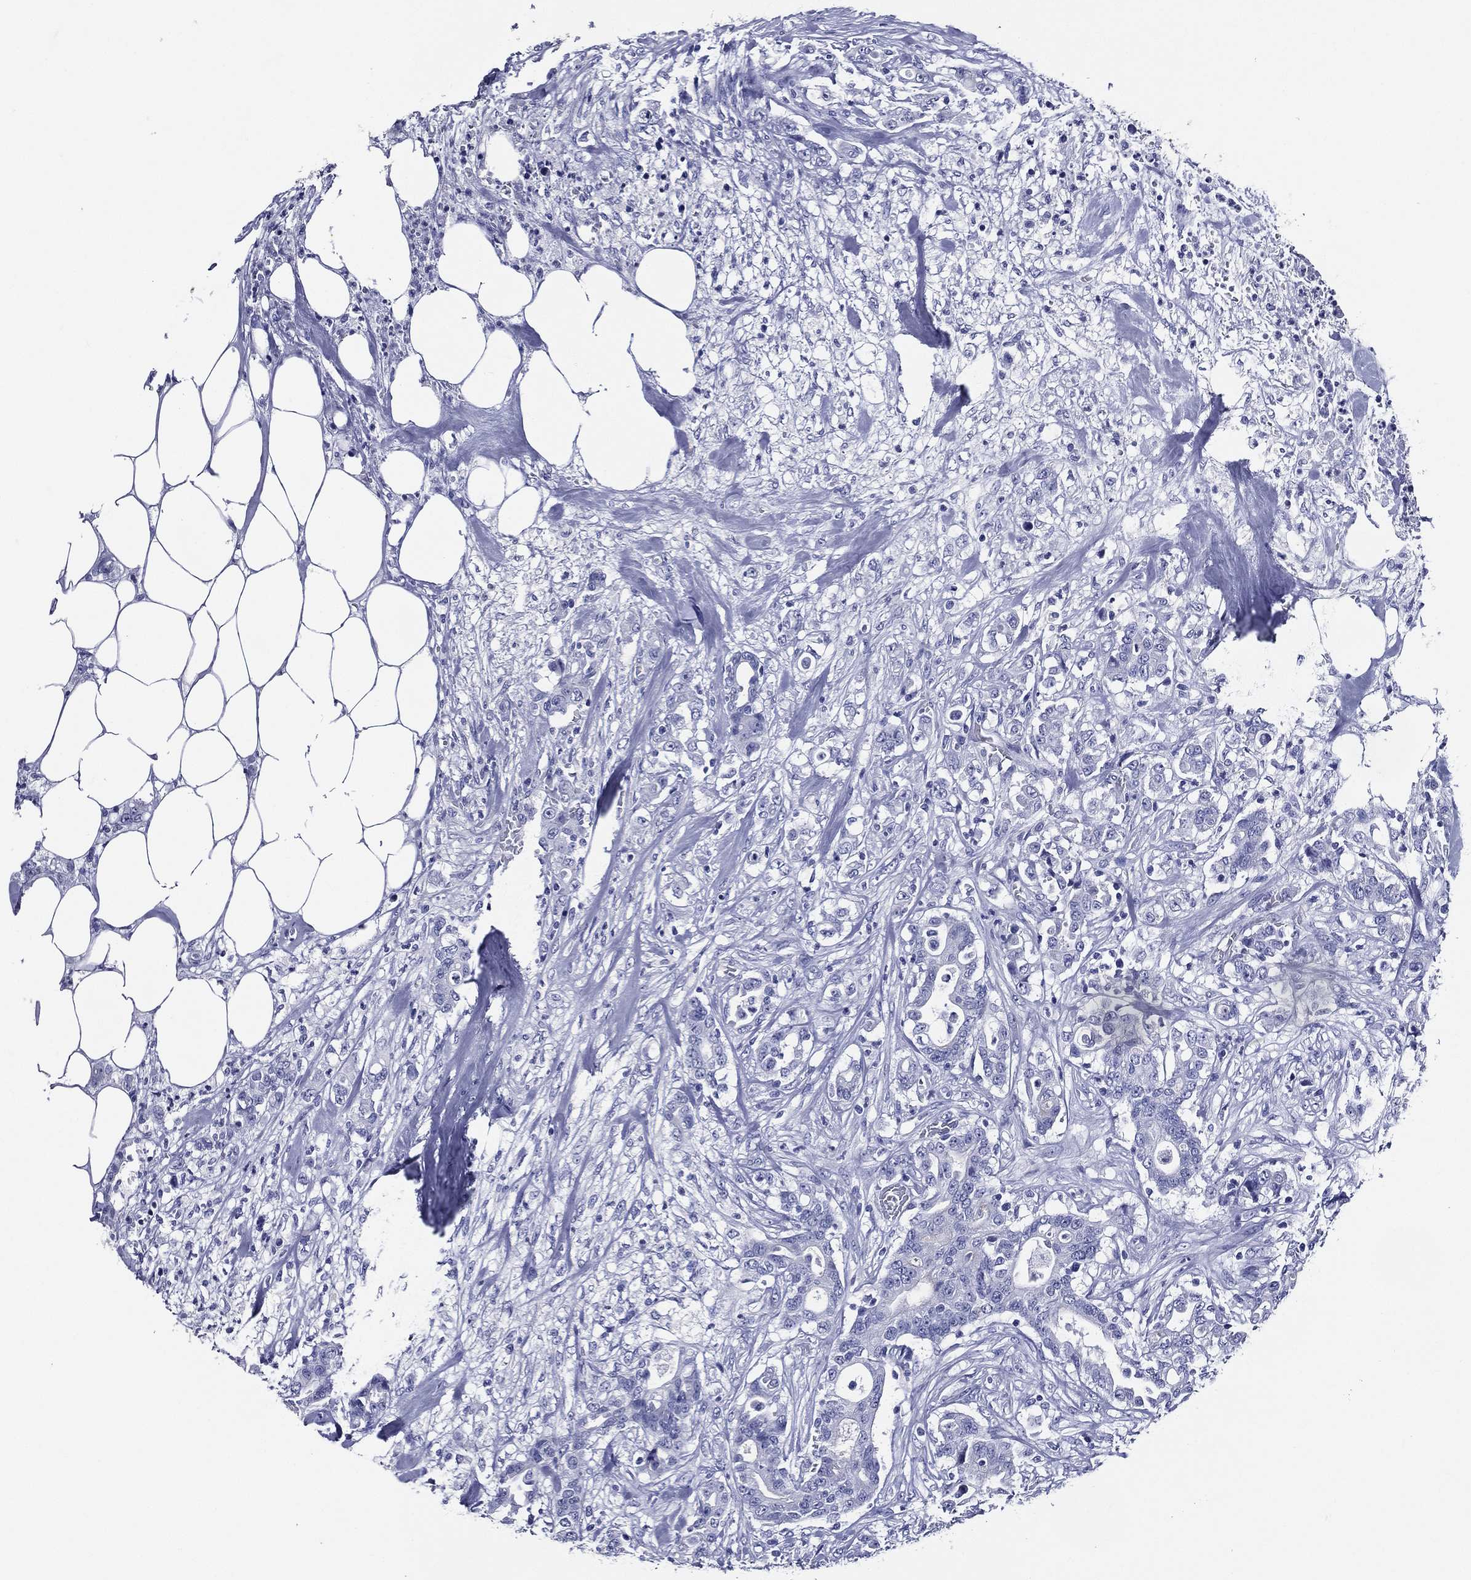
{"staining": {"intensity": "negative", "quantity": "none", "location": "none"}, "tissue": "colorectal cancer", "cell_type": "Tumor cells", "image_type": "cancer", "snomed": [{"axis": "morphology", "description": "Adenocarcinoma, NOS"}, {"axis": "topography", "description": "Colon"}], "caption": "Image shows no significant protein positivity in tumor cells of colorectal adenocarcinoma.", "gene": "ACE2", "patient": {"sex": "female", "age": 69}}